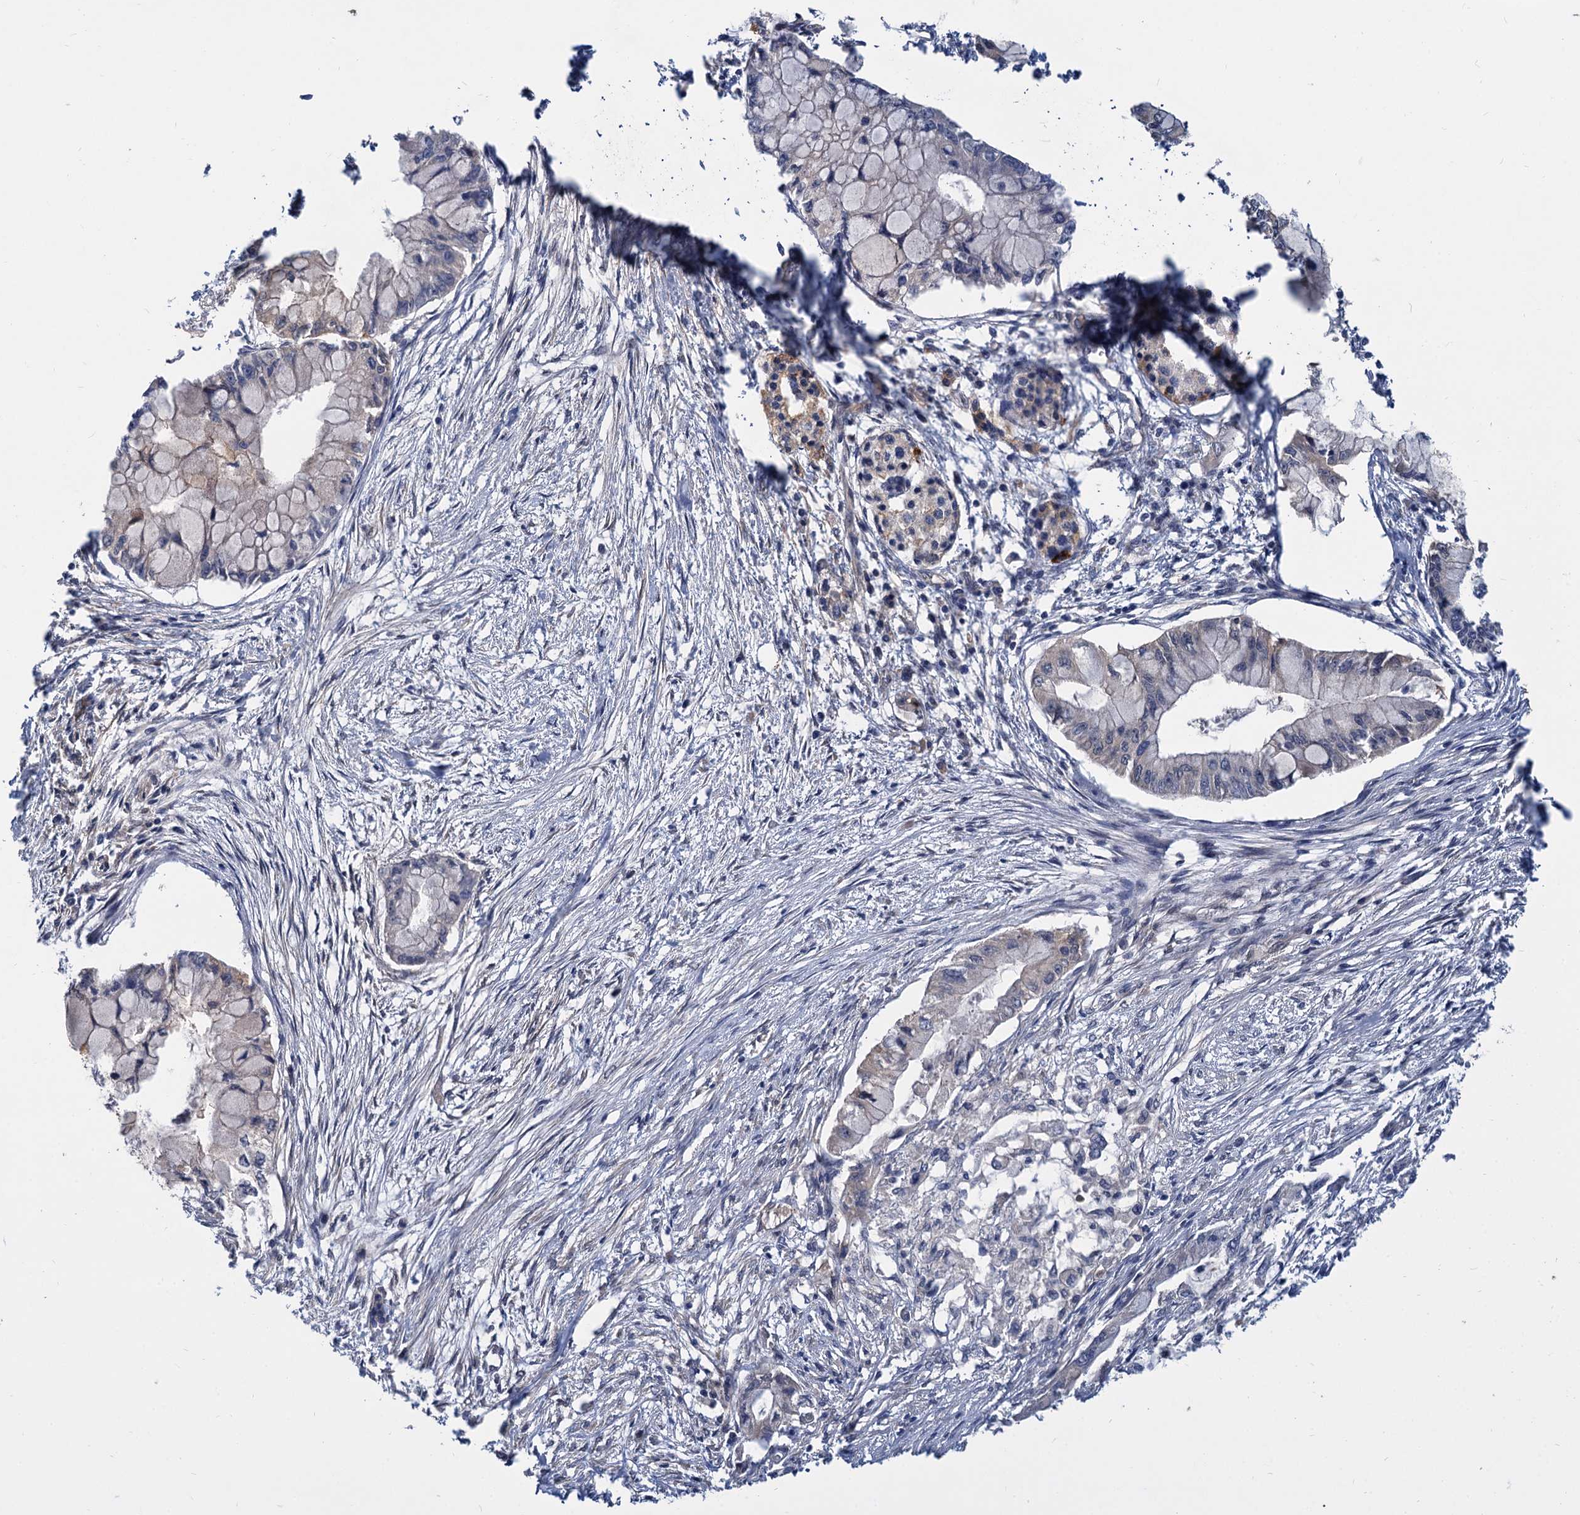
{"staining": {"intensity": "negative", "quantity": "none", "location": "none"}, "tissue": "pancreatic cancer", "cell_type": "Tumor cells", "image_type": "cancer", "snomed": [{"axis": "morphology", "description": "Adenocarcinoma, NOS"}, {"axis": "topography", "description": "Pancreas"}], "caption": "Immunohistochemistry image of neoplastic tissue: human pancreatic cancer stained with DAB displays no significant protein positivity in tumor cells.", "gene": "SNX15", "patient": {"sex": "male", "age": 48}}